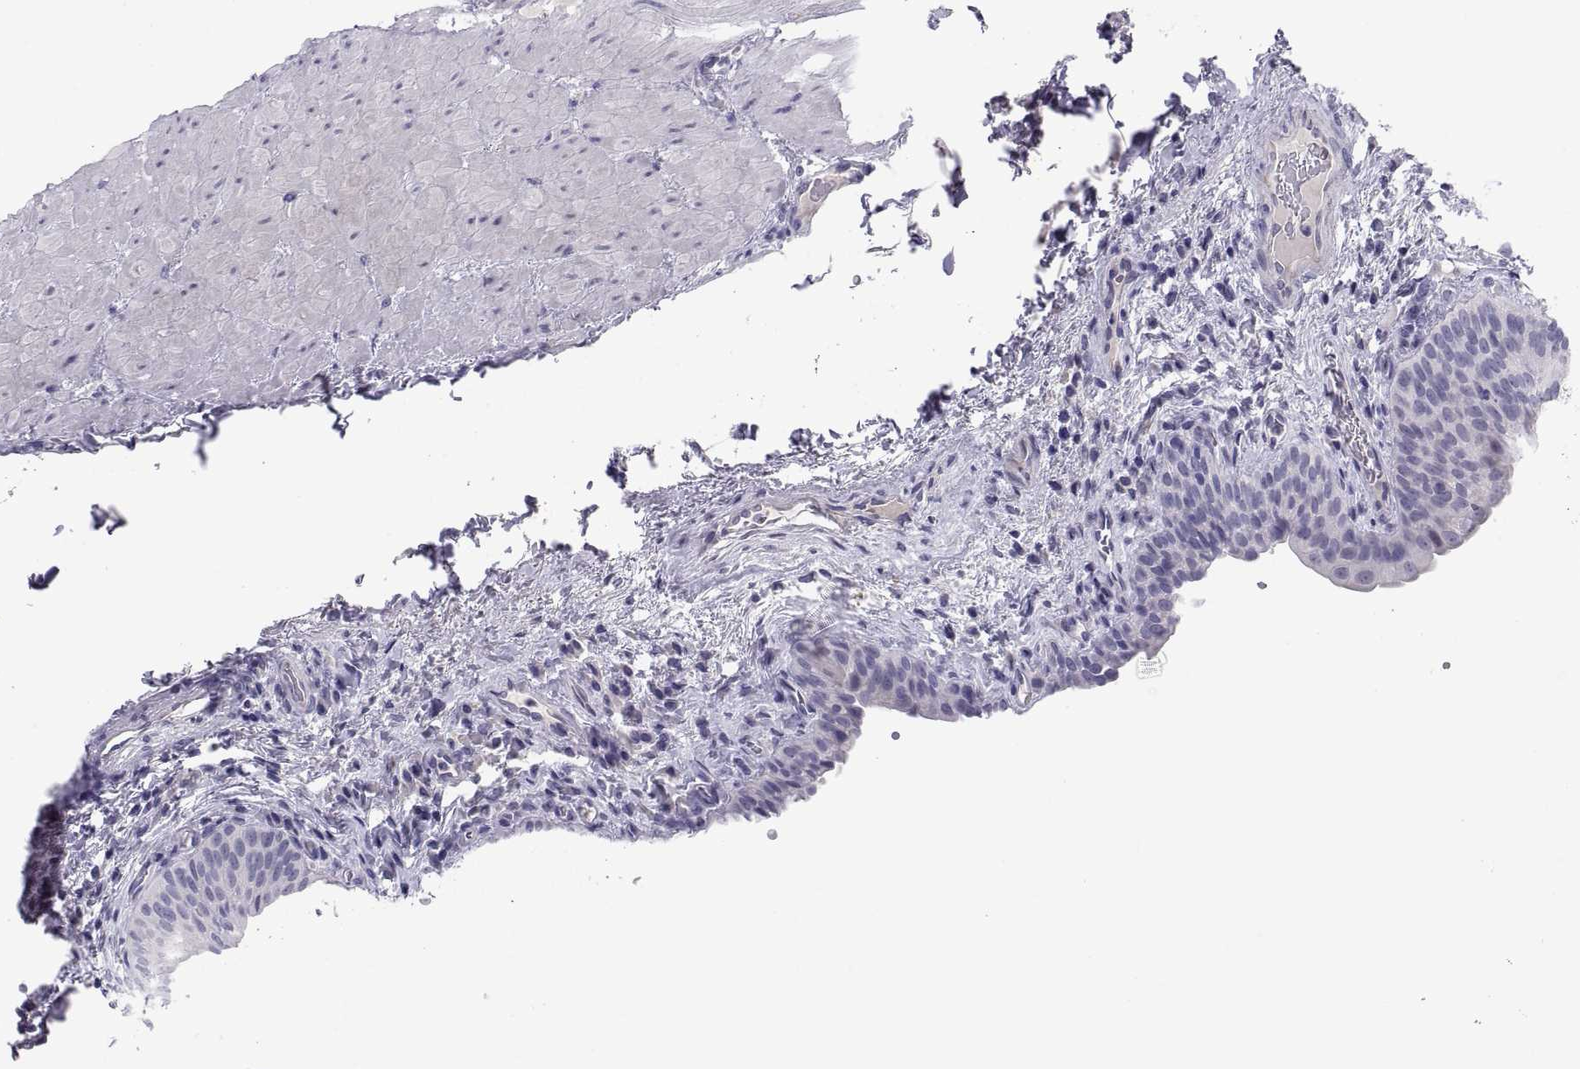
{"staining": {"intensity": "negative", "quantity": "none", "location": "none"}, "tissue": "urinary bladder", "cell_type": "Urothelial cells", "image_type": "normal", "snomed": [{"axis": "morphology", "description": "Normal tissue, NOS"}, {"axis": "topography", "description": "Urinary bladder"}], "caption": "Photomicrograph shows no significant protein expression in urothelial cells of normal urinary bladder. Nuclei are stained in blue.", "gene": "TEX13A", "patient": {"sex": "male", "age": 66}}